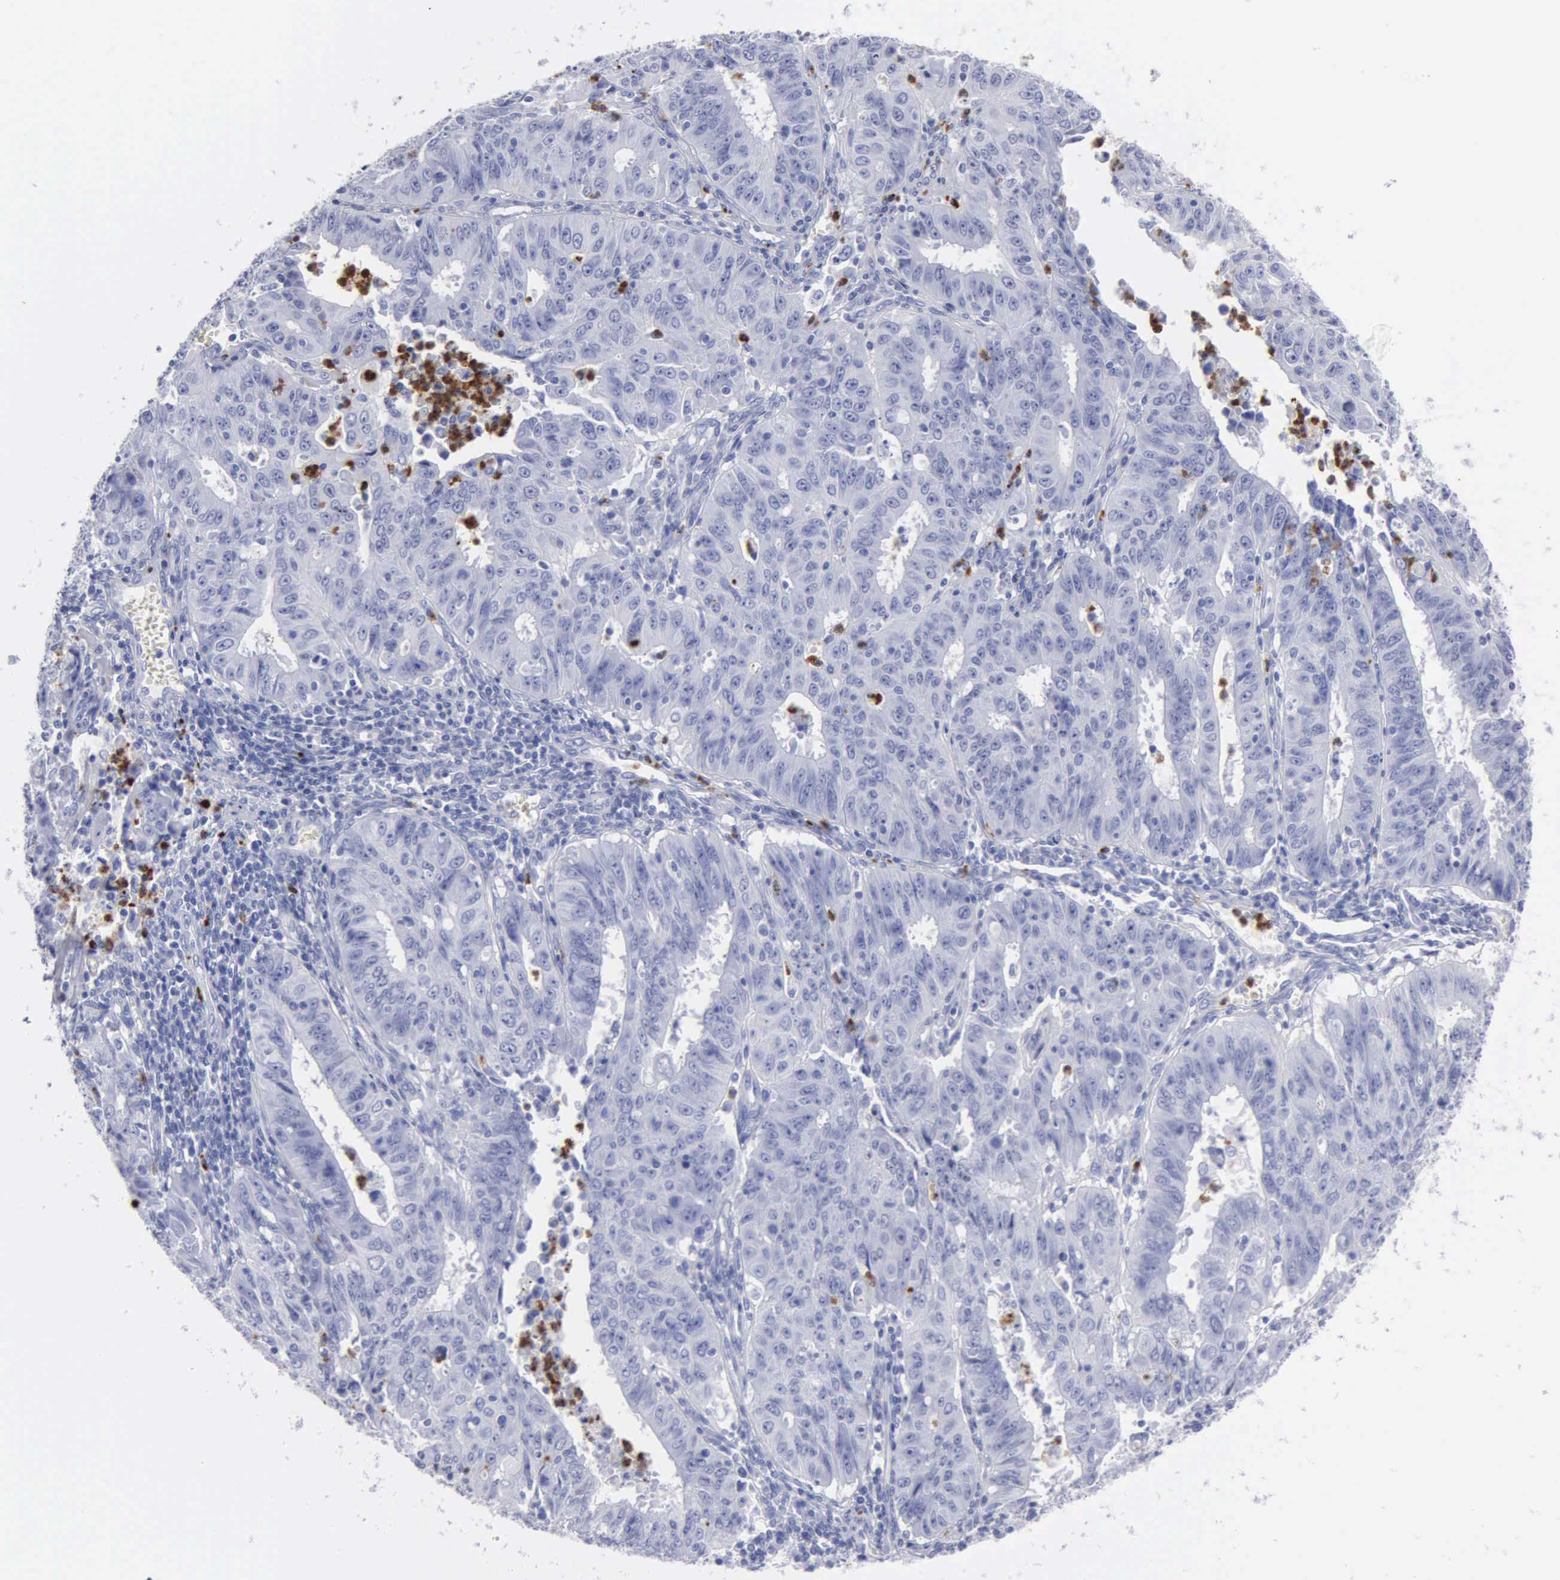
{"staining": {"intensity": "negative", "quantity": "none", "location": "none"}, "tissue": "endometrial cancer", "cell_type": "Tumor cells", "image_type": "cancer", "snomed": [{"axis": "morphology", "description": "Adenocarcinoma, NOS"}, {"axis": "topography", "description": "Endometrium"}], "caption": "High power microscopy image of an immunohistochemistry (IHC) image of endometrial cancer, revealing no significant staining in tumor cells.", "gene": "CTSG", "patient": {"sex": "female", "age": 42}}